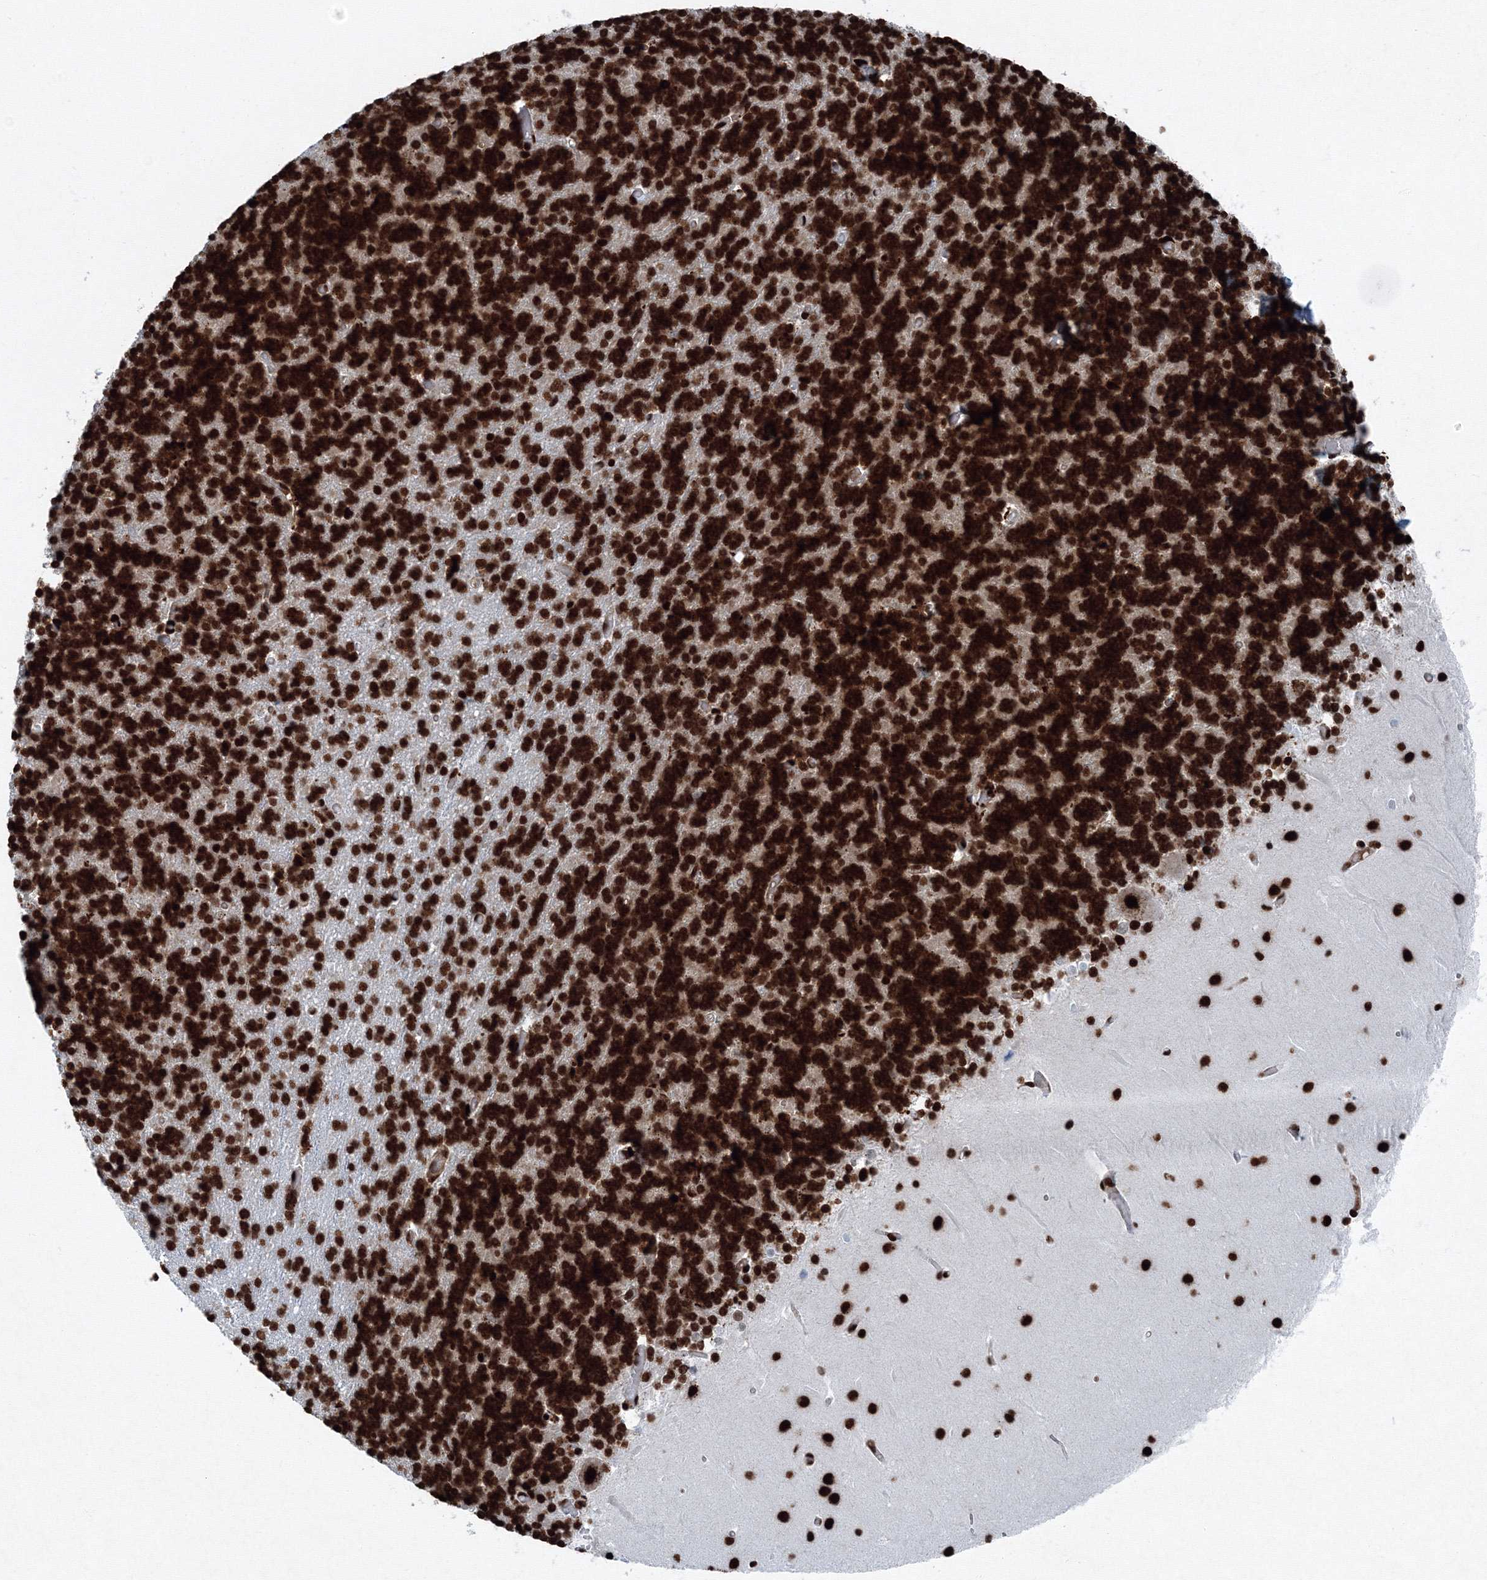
{"staining": {"intensity": "strong", "quantity": ">75%", "location": "nuclear"}, "tissue": "cerebellum", "cell_type": "Cells in granular layer", "image_type": "normal", "snomed": [{"axis": "morphology", "description": "Normal tissue, NOS"}, {"axis": "topography", "description": "Cerebellum"}], "caption": "IHC (DAB) staining of normal human cerebellum displays strong nuclear protein staining in about >75% of cells in granular layer.", "gene": "SNRPC", "patient": {"sex": "male", "age": 37}}